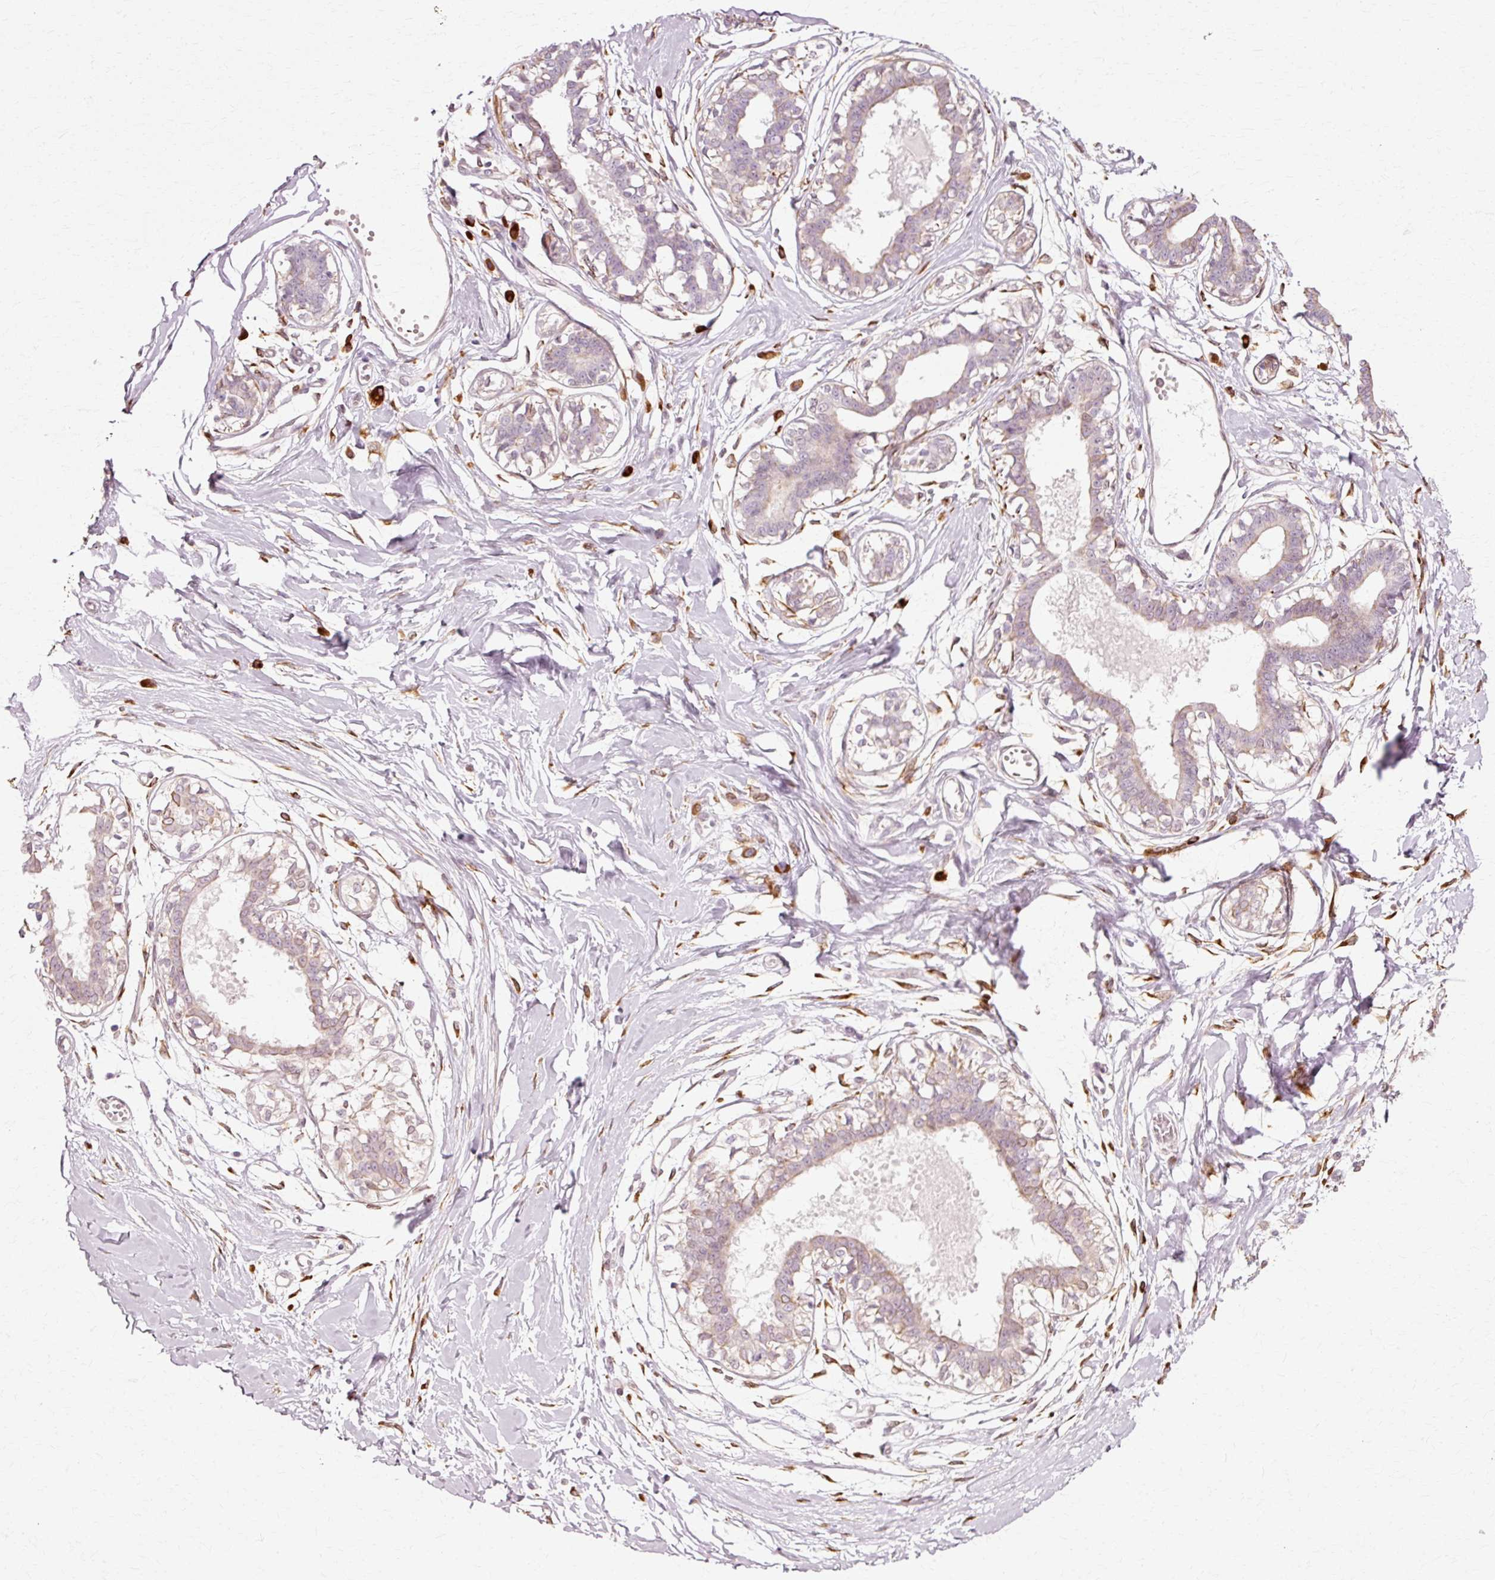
{"staining": {"intensity": "negative", "quantity": "none", "location": "none"}, "tissue": "breast", "cell_type": "Adipocytes", "image_type": "normal", "snomed": [{"axis": "morphology", "description": "Normal tissue, NOS"}, {"axis": "topography", "description": "Breast"}], "caption": "Photomicrograph shows no significant protein expression in adipocytes of unremarkable breast.", "gene": "RANBP2", "patient": {"sex": "female", "age": 45}}